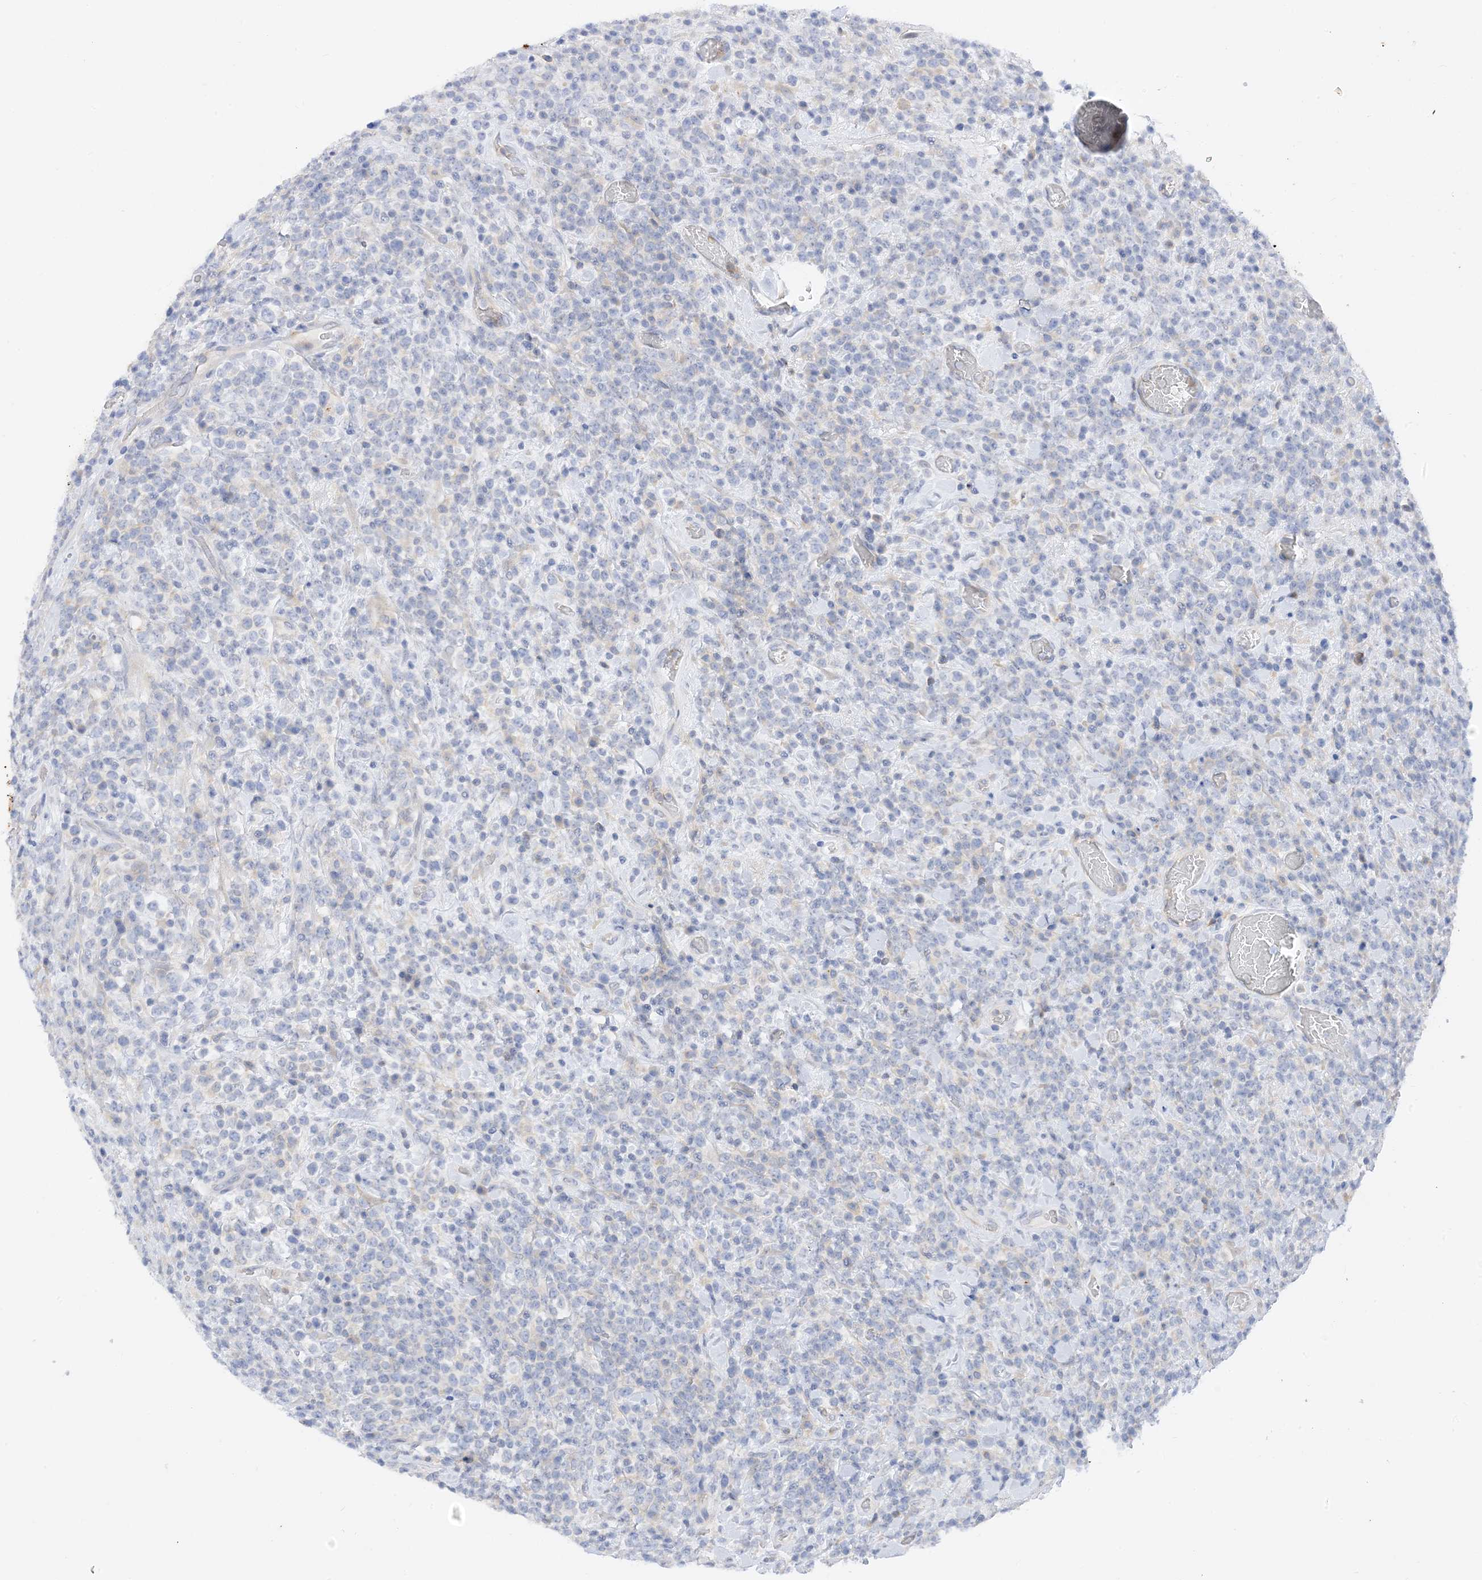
{"staining": {"intensity": "negative", "quantity": "none", "location": "none"}, "tissue": "lymphoma", "cell_type": "Tumor cells", "image_type": "cancer", "snomed": [{"axis": "morphology", "description": "Malignant lymphoma, non-Hodgkin's type, High grade"}, {"axis": "topography", "description": "Colon"}], "caption": "Immunohistochemical staining of human malignant lymphoma, non-Hodgkin's type (high-grade) exhibits no significant expression in tumor cells.", "gene": "ARV1", "patient": {"sex": "female", "age": 53}}